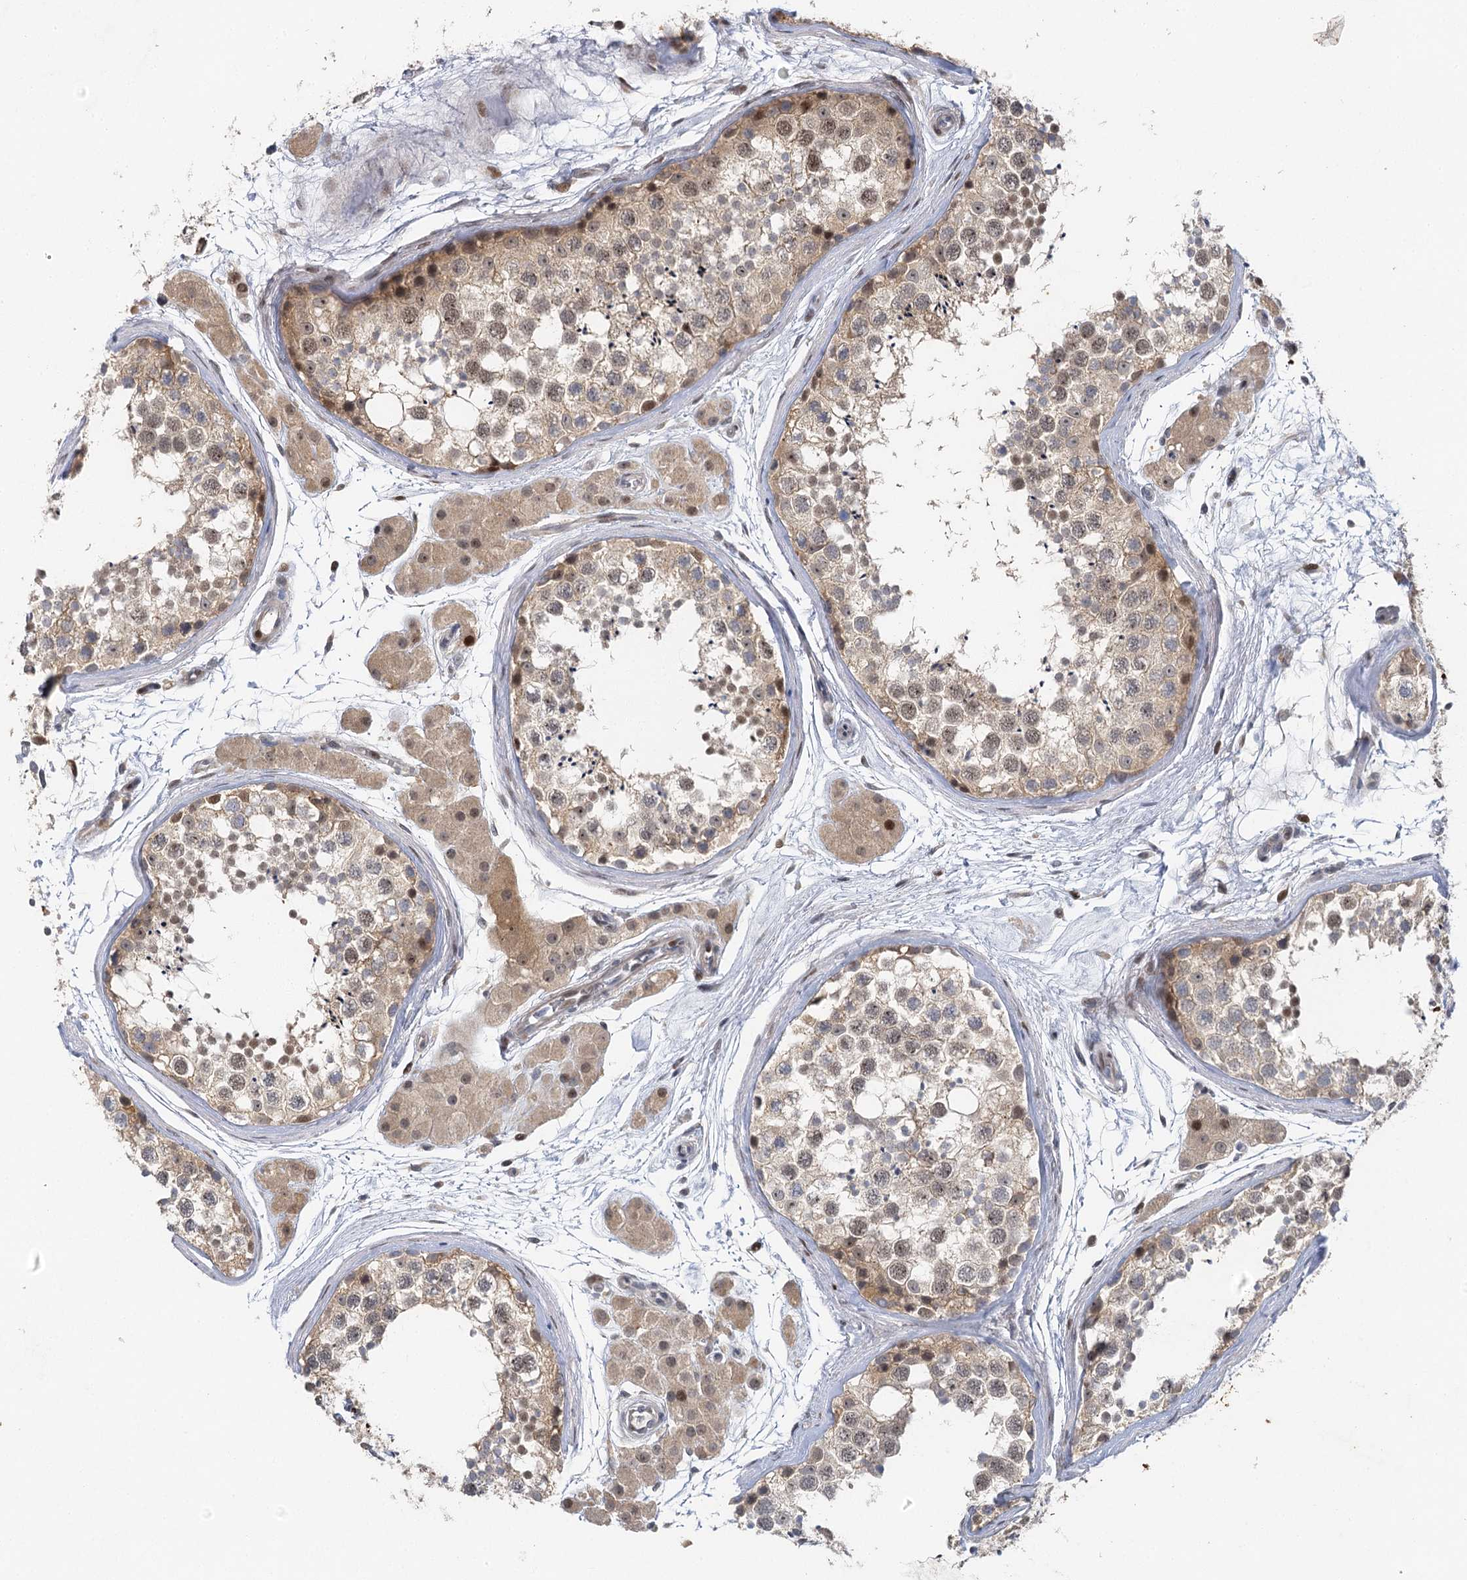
{"staining": {"intensity": "moderate", "quantity": "25%-75%", "location": "nuclear"}, "tissue": "testis", "cell_type": "Cells in seminiferous ducts", "image_type": "normal", "snomed": [{"axis": "morphology", "description": "Normal tissue, NOS"}, {"axis": "topography", "description": "Testis"}], "caption": "The immunohistochemical stain labels moderate nuclear expression in cells in seminiferous ducts of benign testis. The staining is performed using DAB (3,3'-diaminobenzidine) brown chromogen to label protein expression. The nuclei are counter-stained blue using hematoxylin.", "gene": "IL11RA", "patient": {"sex": "male", "age": 56}}